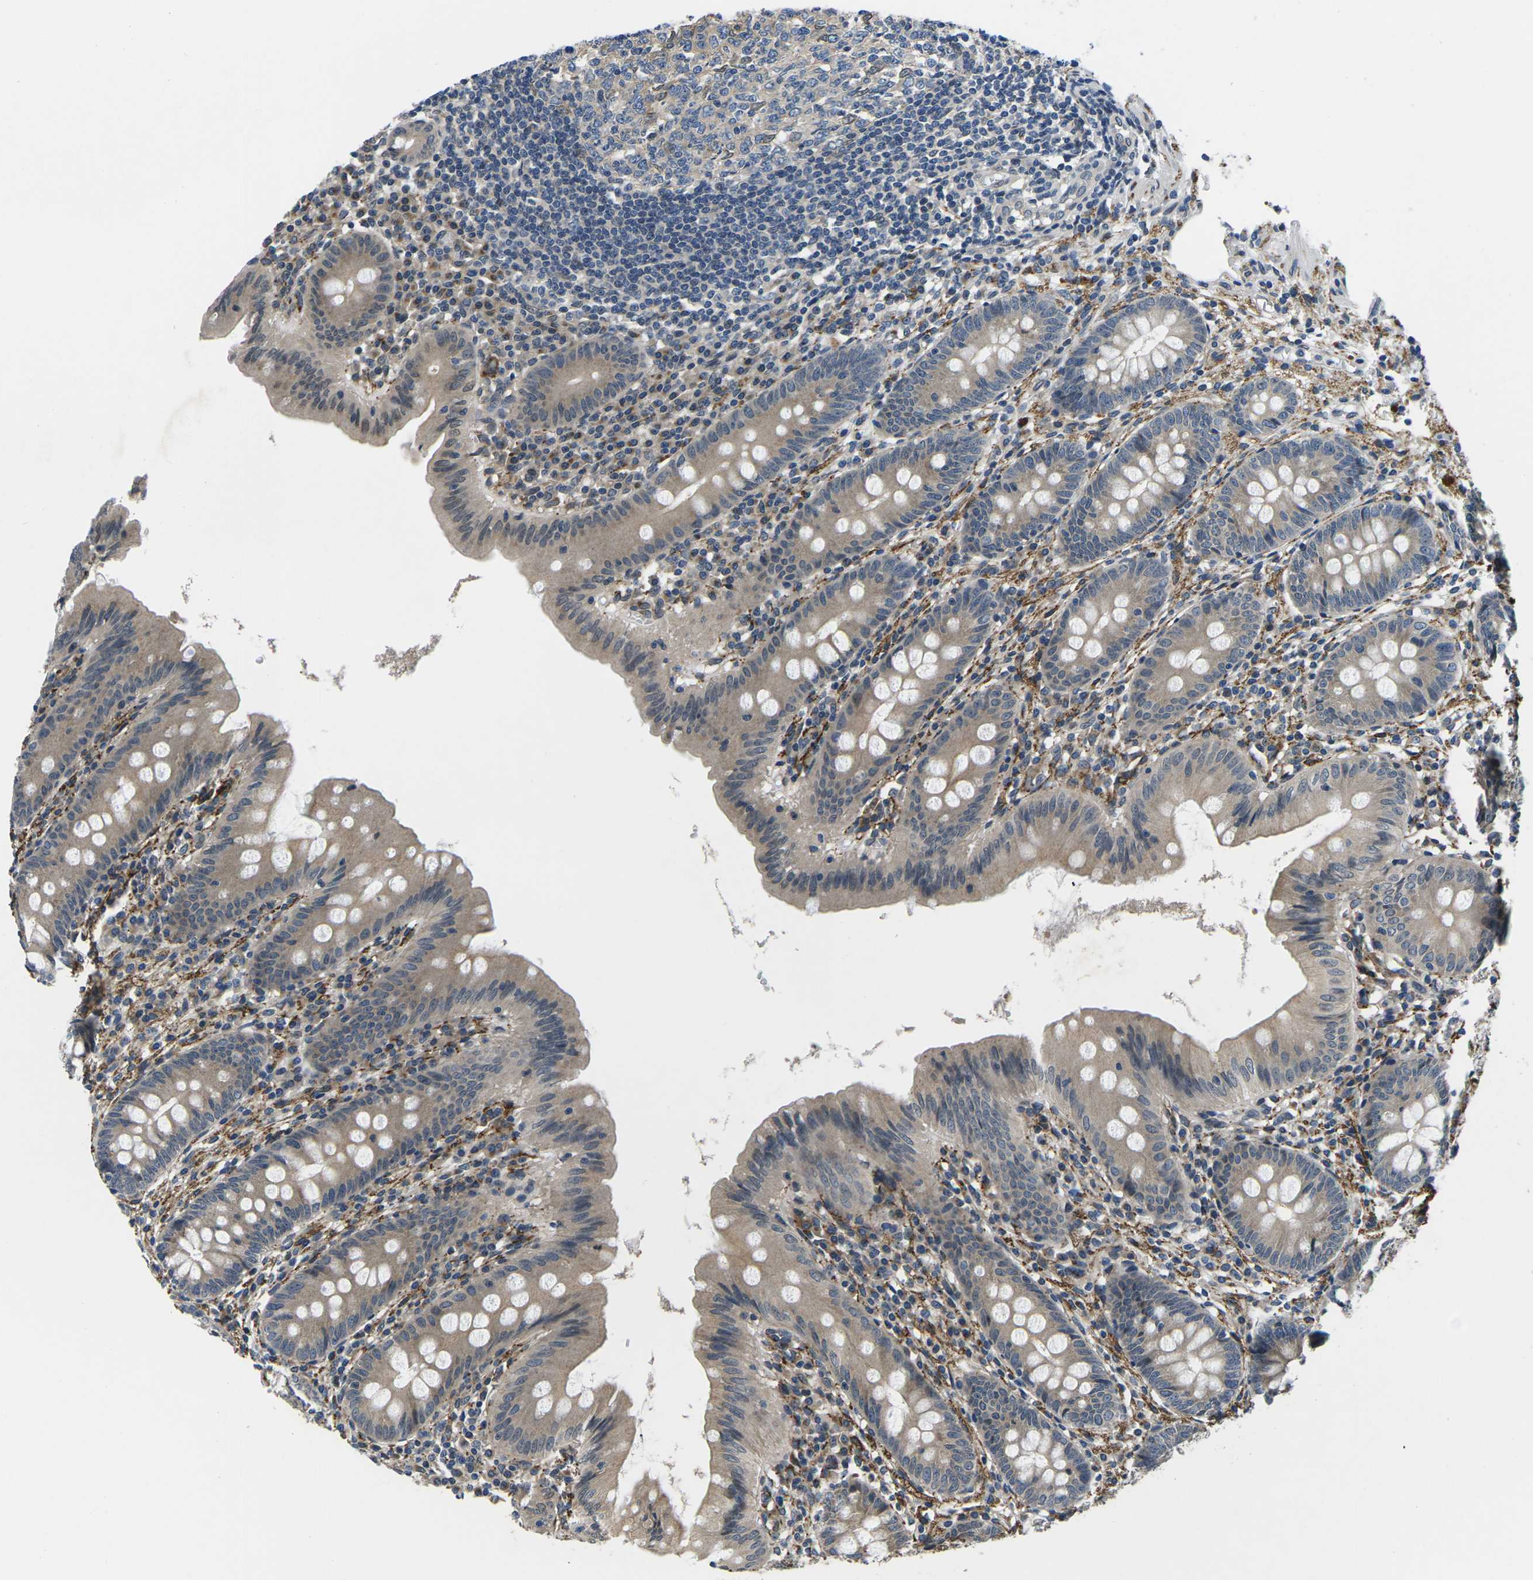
{"staining": {"intensity": "weak", "quantity": ">75%", "location": "cytoplasmic/membranous,nuclear"}, "tissue": "appendix", "cell_type": "Glandular cells", "image_type": "normal", "snomed": [{"axis": "morphology", "description": "Normal tissue, NOS"}, {"axis": "topography", "description": "Appendix"}], "caption": "Glandular cells display low levels of weak cytoplasmic/membranous,nuclear expression in about >75% of cells in normal human appendix.", "gene": "SNX10", "patient": {"sex": "male", "age": 56}}